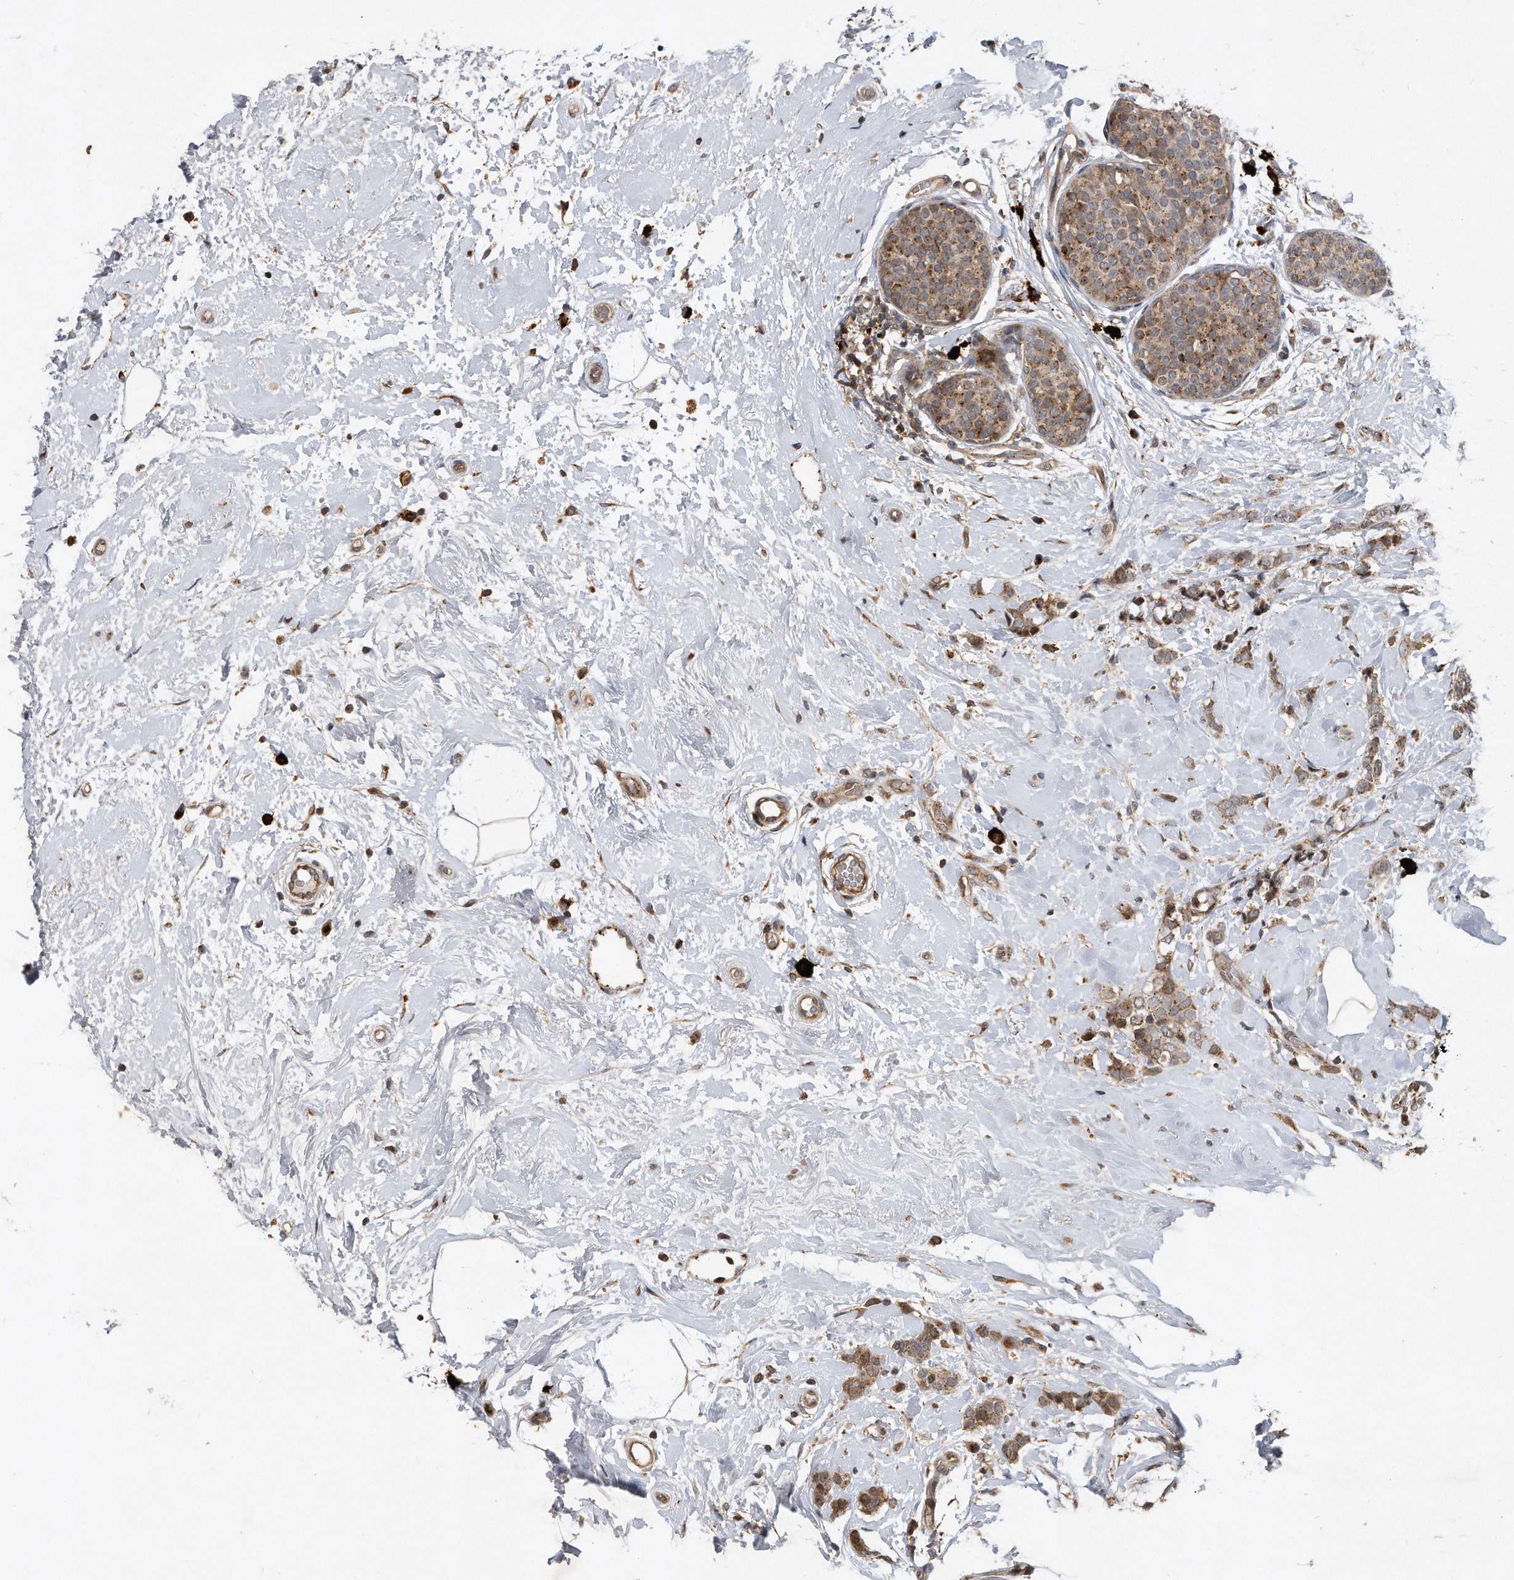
{"staining": {"intensity": "moderate", "quantity": ">75%", "location": "cytoplasmic/membranous"}, "tissue": "breast cancer", "cell_type": "Tumor cells", "image_type": "cancer", "snomed": [{"axis": "morphology", "description": "Lobular carcinoma, in situ"}, {"axis": "morphology", "description": "Lobular carcinoma"}, {"axis": "topography", "description": "Breast"}], "caption": "Protein analysis of lobular carcinoma (breast) tissue exhibits moderate cytoplasmic/membranous staining in about >75% of tumor cells.", "gene": "PGBD2", "patient": {"sex": "female", "age": 41}}